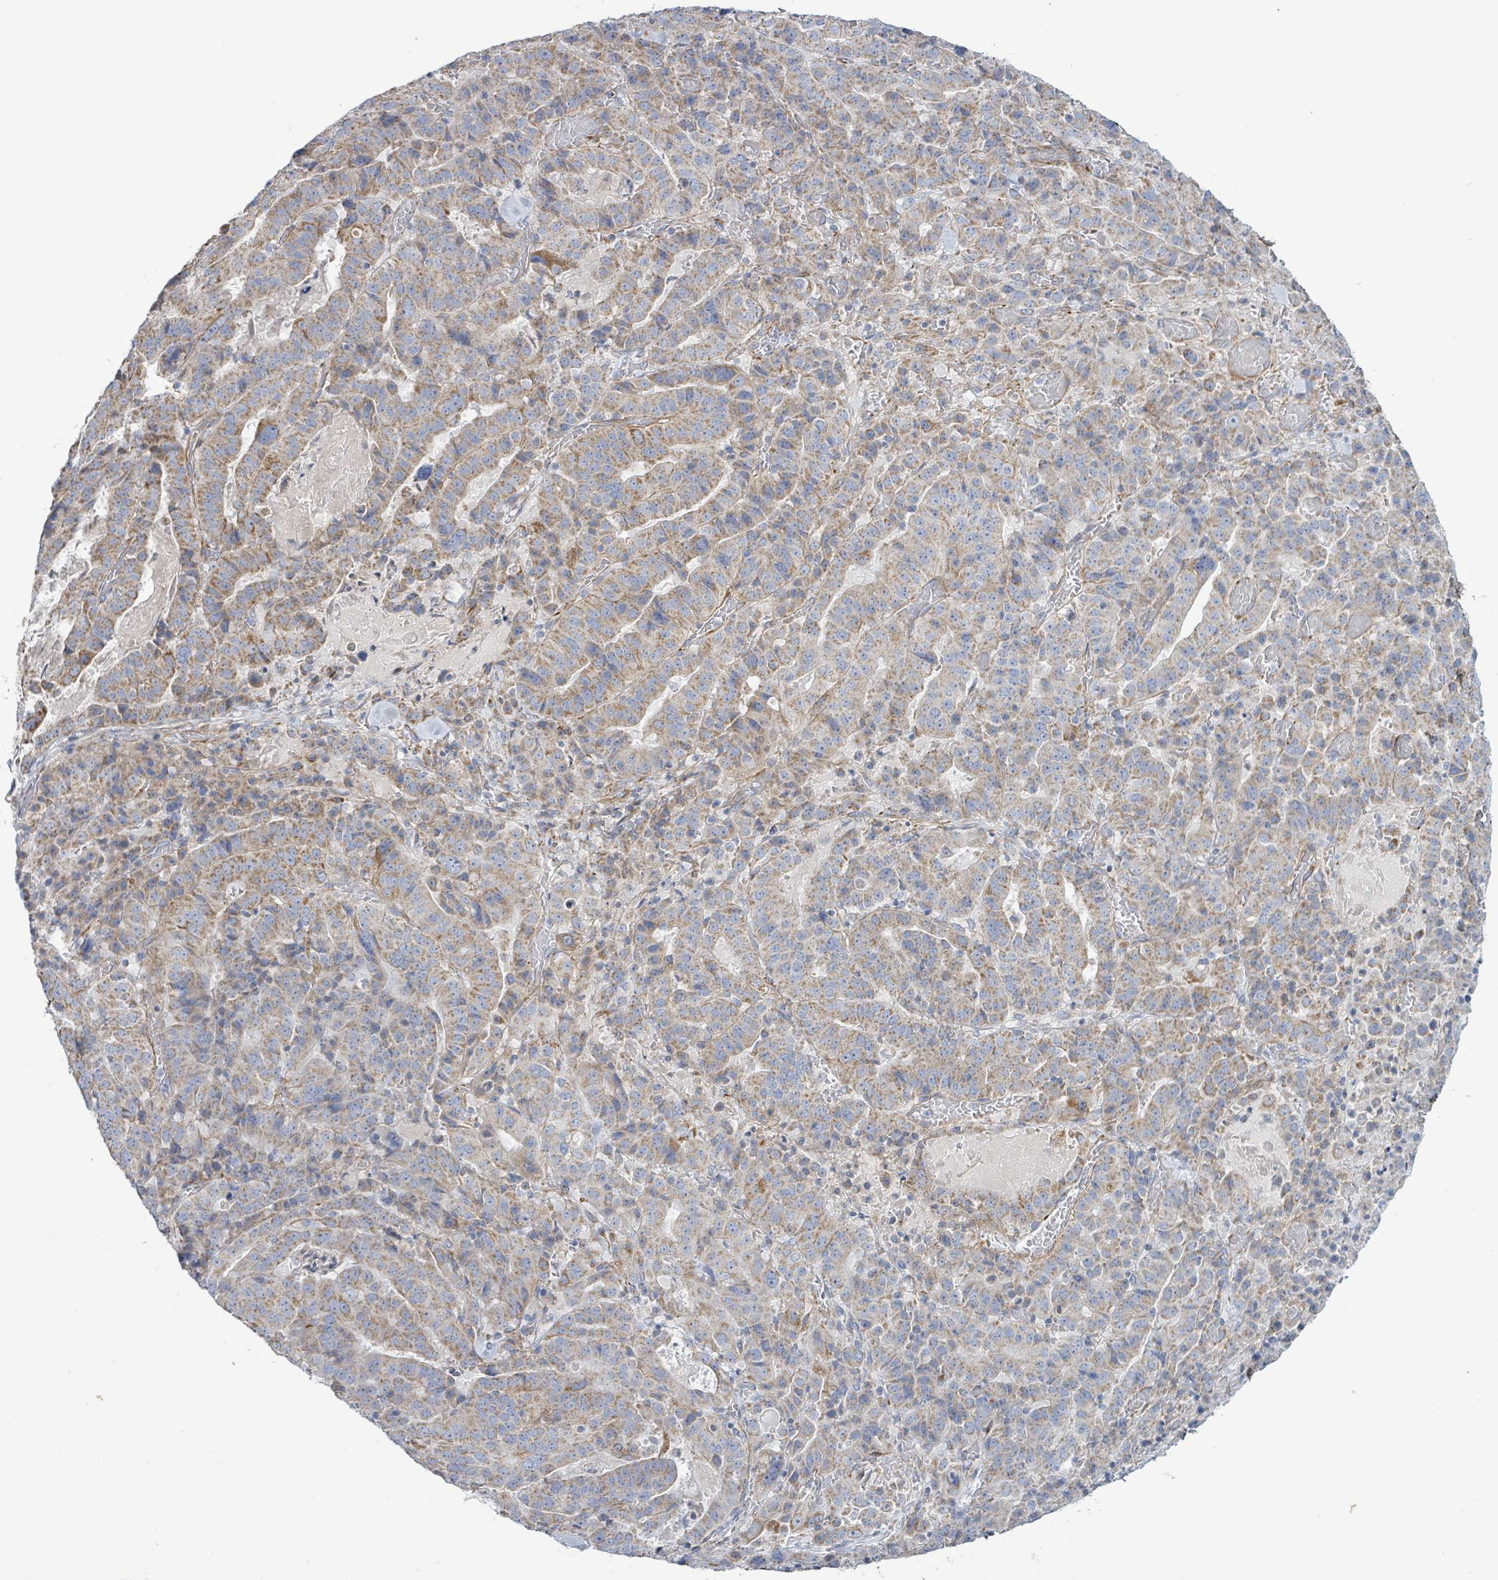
{"staining": {"intensity": "moderate", "quantity": ">75%", "location": "cytoplasmic/membranous"}, "tissue": "stomach cancer", "cell_type": "Tumor cells", "image_type": "cancer", "snomed": [{"axis": "morphology", "description": "Adenocarcinoma, NOS"}, {"axis": "topography", "description": "Stomach"}], "caption": "Immunohistochemical staining of human adenocarcinoma (stomach) shows medium levels of moderate cytoplasmic/membranous expression in about >75% of tumor cells. (DAB (3,3'-diaminobenzidine) IHC, brown staining for protein, blue staining for nuclei).", "gene": "ALG12", "patient": {"sex": "male", "age": 48}}